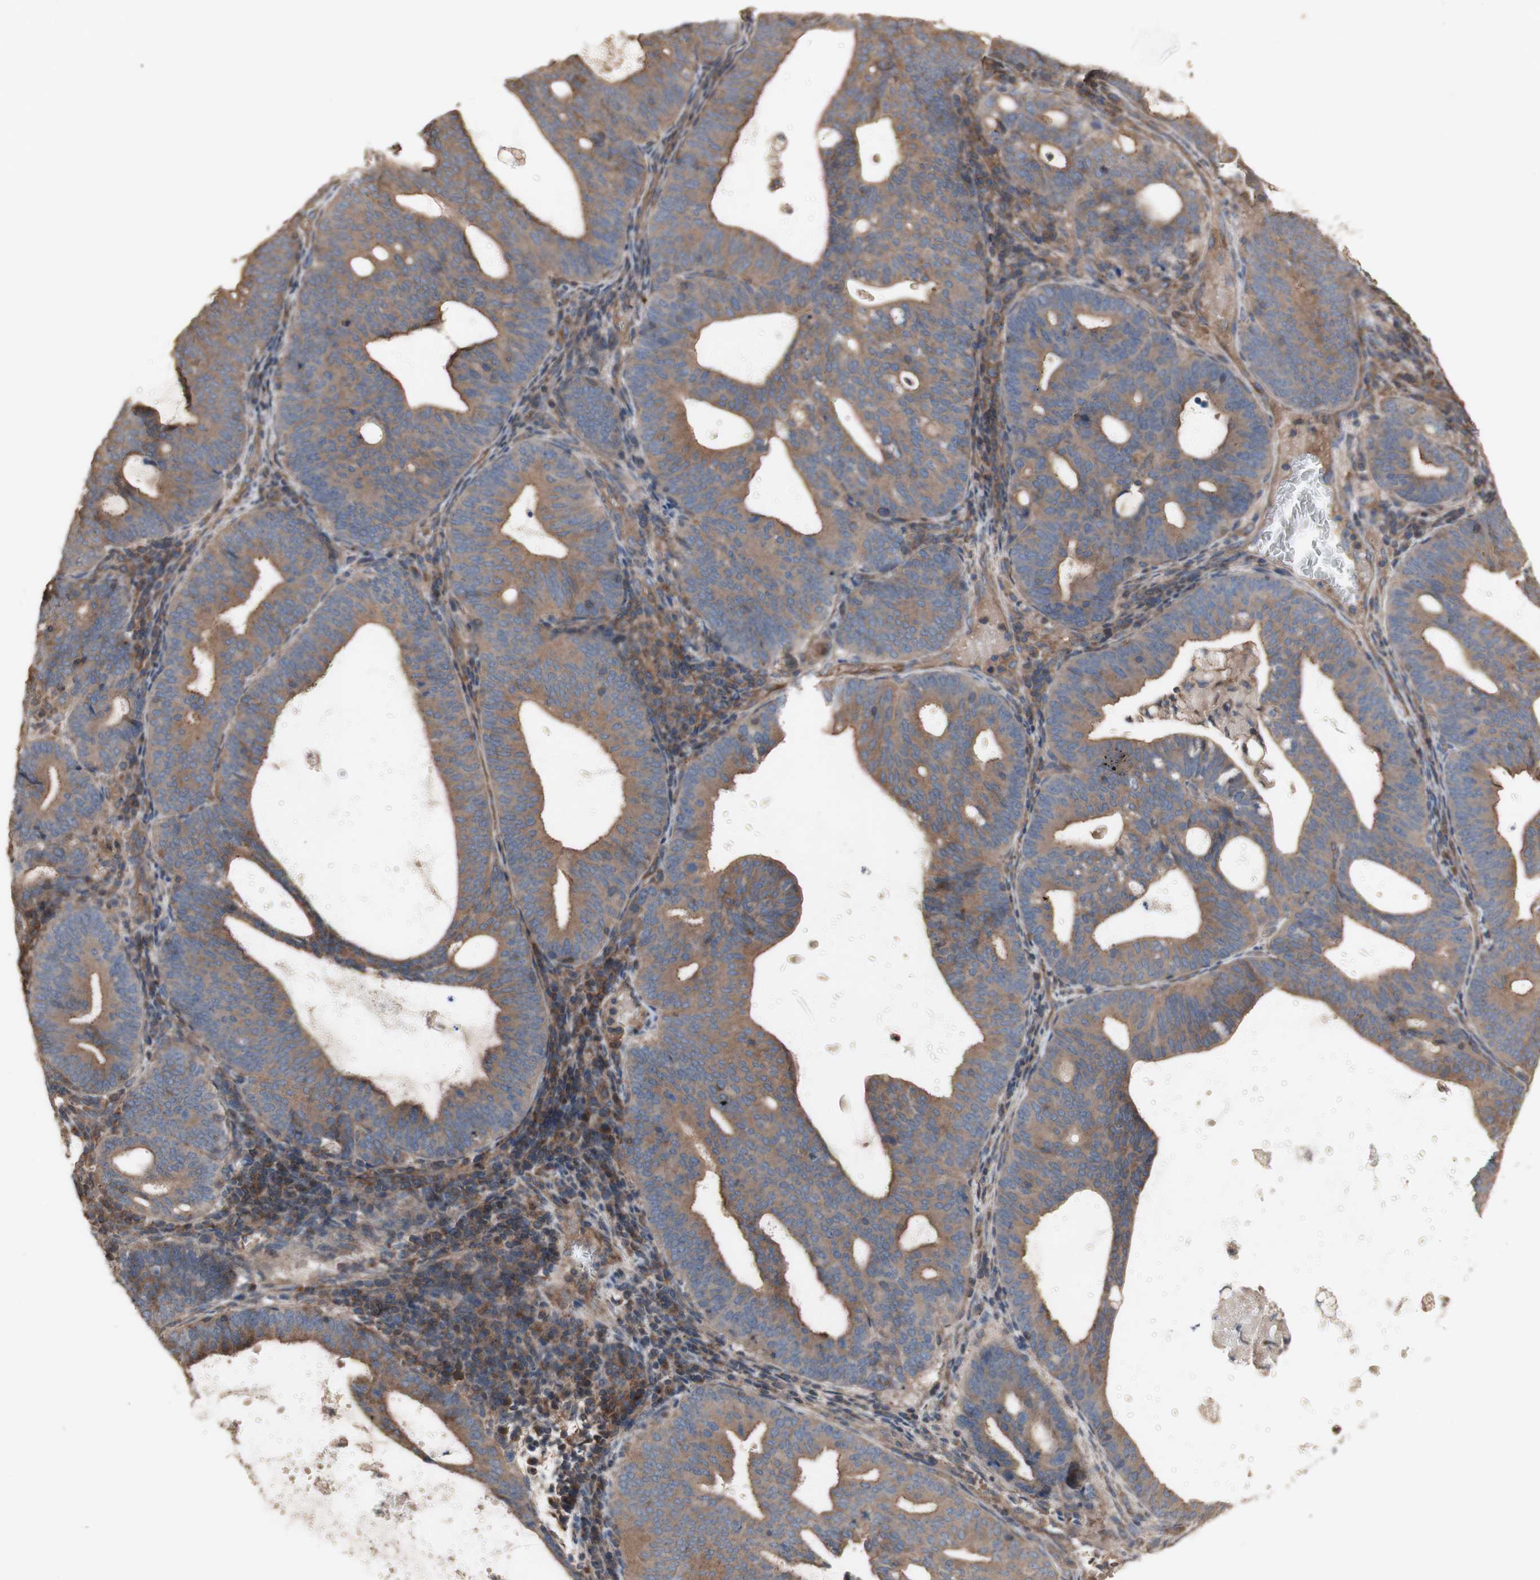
{"staining": {"intensity": "moderate", "quantity": ">75%", "location": "cytoplasmic/membranous"}, "tissue": "endometrial cancer", "cell_type": "Tumor cells", "image_type": "cancer", "snomed": [{"axis": "morphology", "description": "Adenocarcinoma, NOS"}, {"axis": "topography", "description": "Uterus"}], "caption": "Approximately >75% of tumor cells in human endometrial cancer display moderate cytoplasmic/membranous protein expression as visualized by brown immunohistochemical staining.", "gene": "COPB1", "patient": {"sex": "female", "age": 83}}